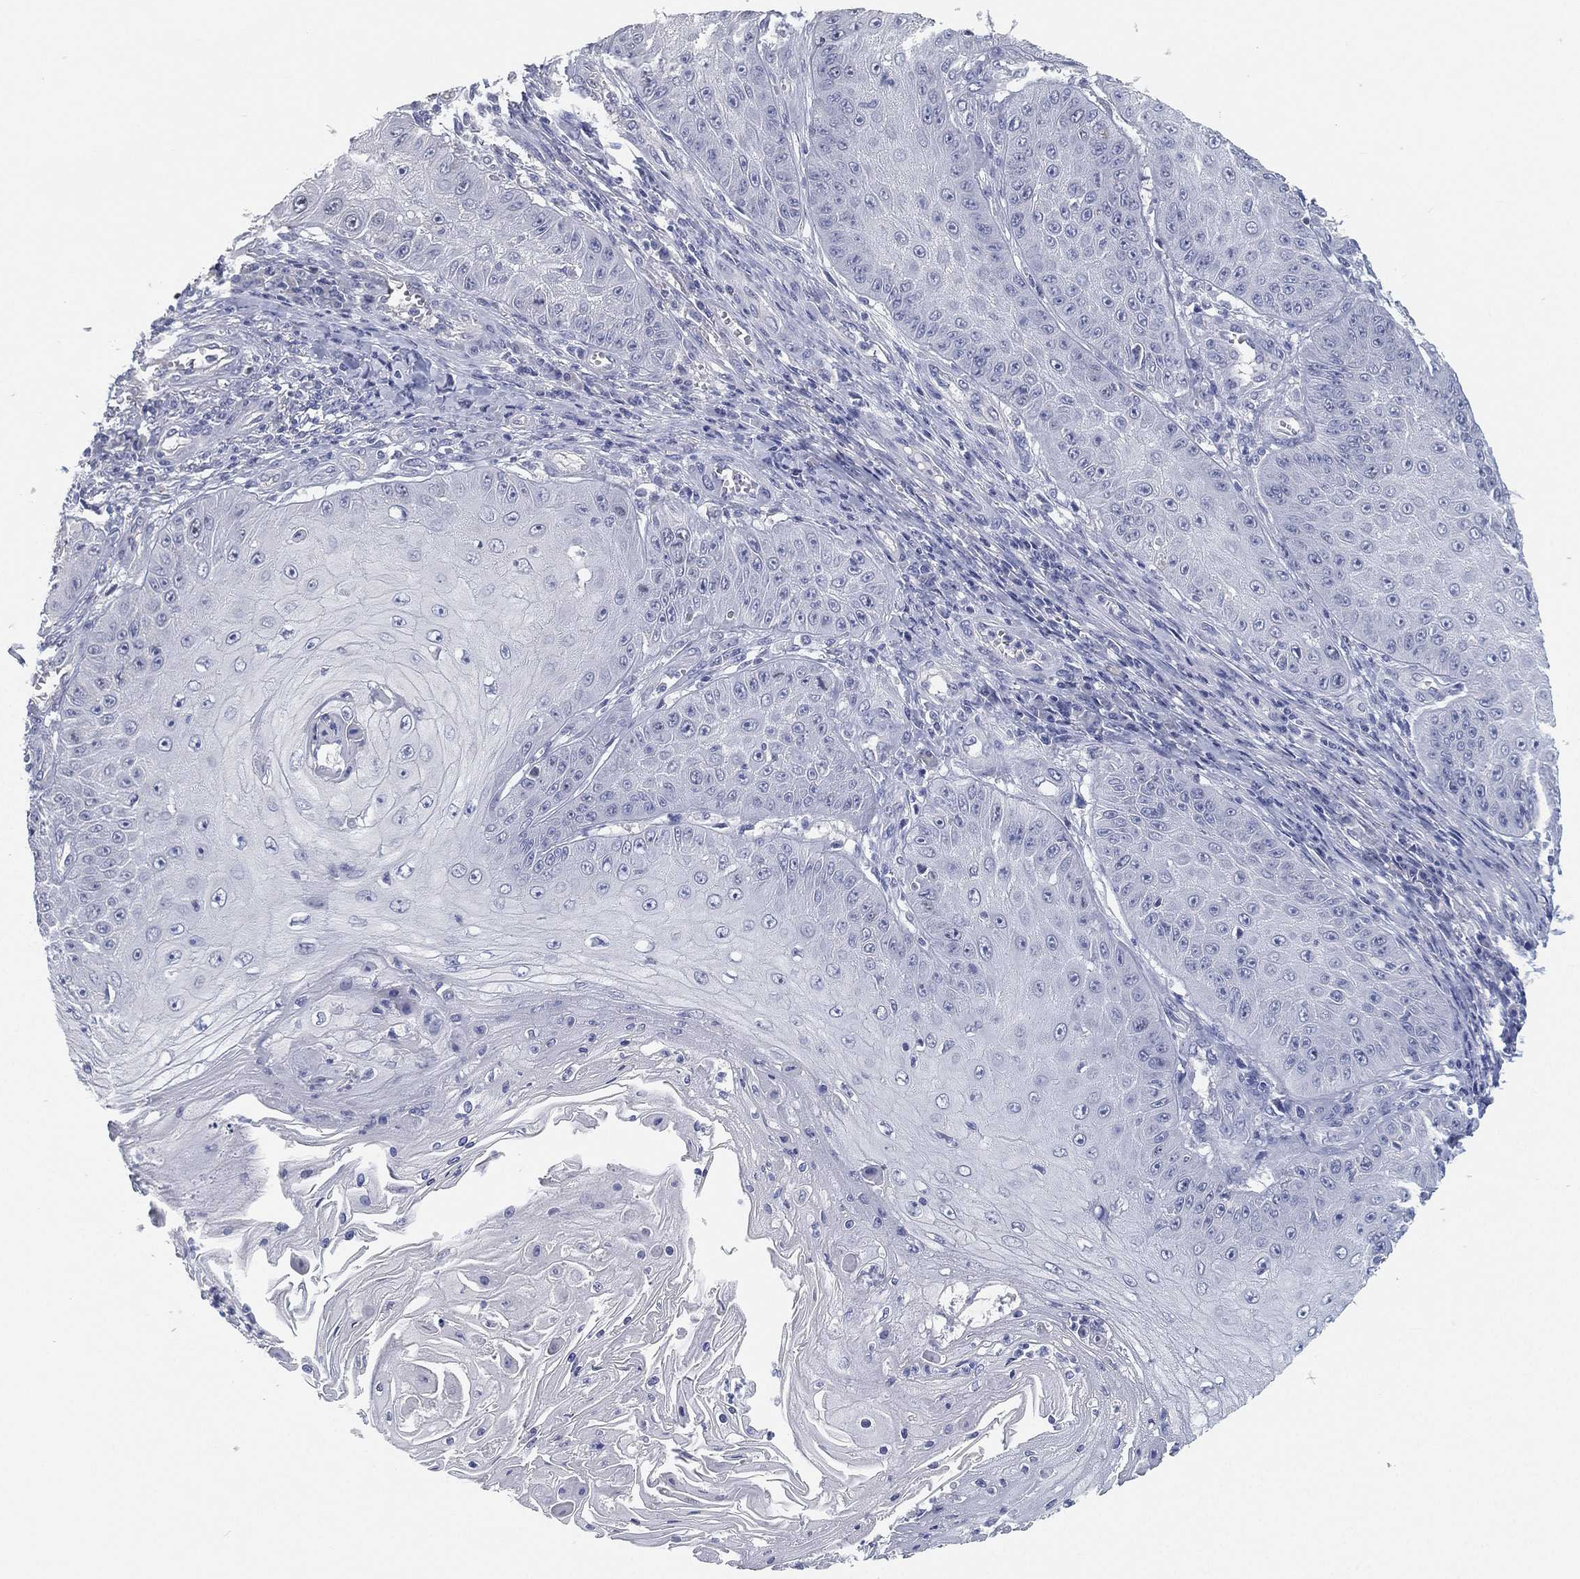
{"staining": {"intensity": "negative", "quantity": "none", "location": "none"}, "tissue": "skin cancer", "cell_type": "Tumor cells", "image_type": "cancer", "snomed": [{"axis": "morphology", "description": "Squamous cell carcinoma, NOS"}, {"axis": "topography", "description": "Skin"}], "caption": "Immunohistochemistry of skin cancer (squamous cell carcinoma) displays no staining in tumor cells.", "gene": "FAM187B", "patient": {"sex": "male", "age": 70}}